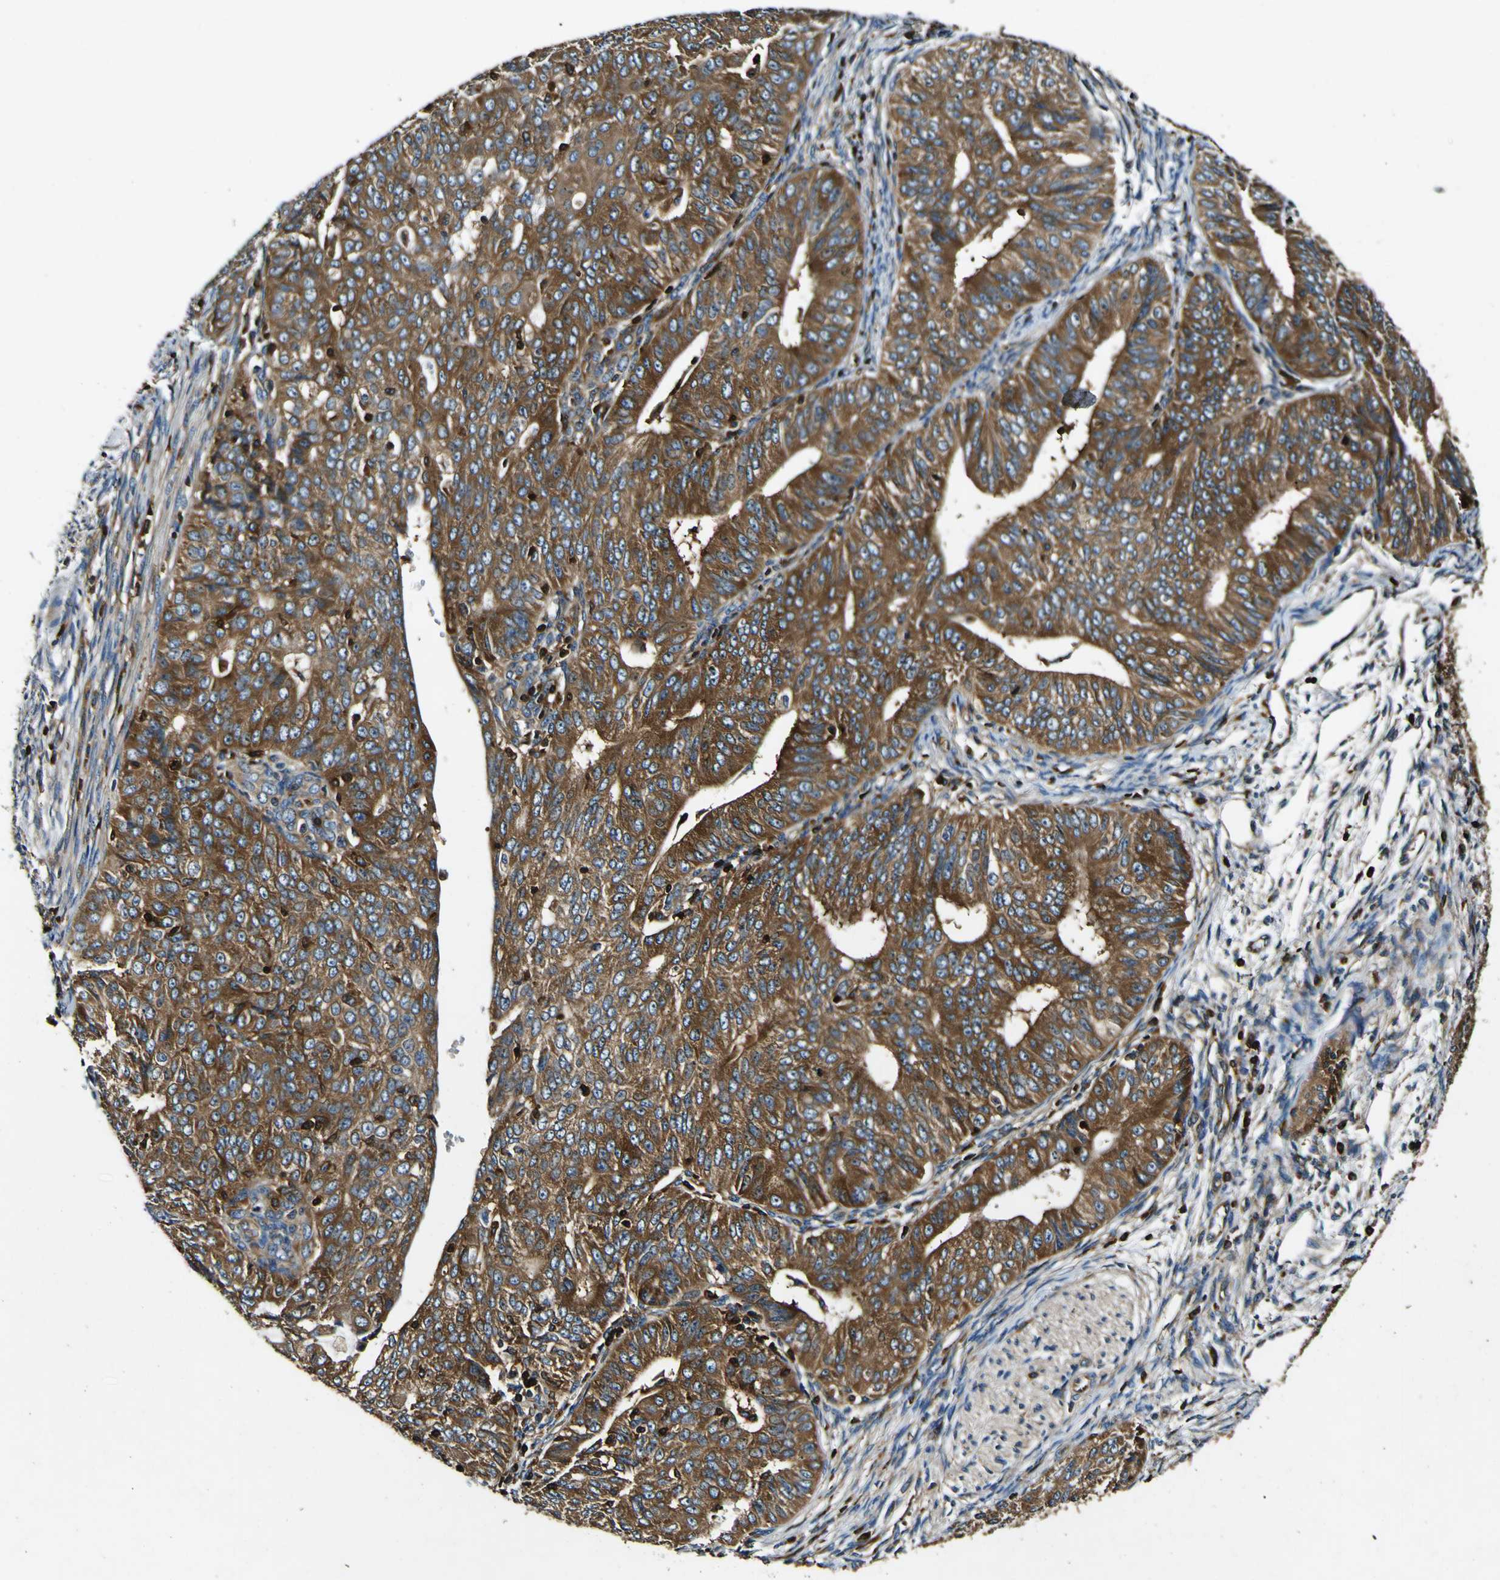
{"staining": {"intensity": "strong", "quantity": ">75%", "location": "cytoplasmic/membranous"}, "tissue": "endometrial cancer", "cell_type": "Tumor cells", "image_type": "cancer", "snomed": [{"axis": "morphology", "description": "Adenocarcinoma, NOS"}, {"axis": "topography", "description": "Endometrium"}], "caption": "Immunohistochemistry (DAB) staining of human adenocarcinoma (endometrial) shows strong cytoplasmic/membranous protein staining in about >75% of tumor cells. (brown staining indicates protein expression, while blue staining denotes nuclei).", "gene": "RHOT2", "patient": {"sex": "female", "age": 32}}